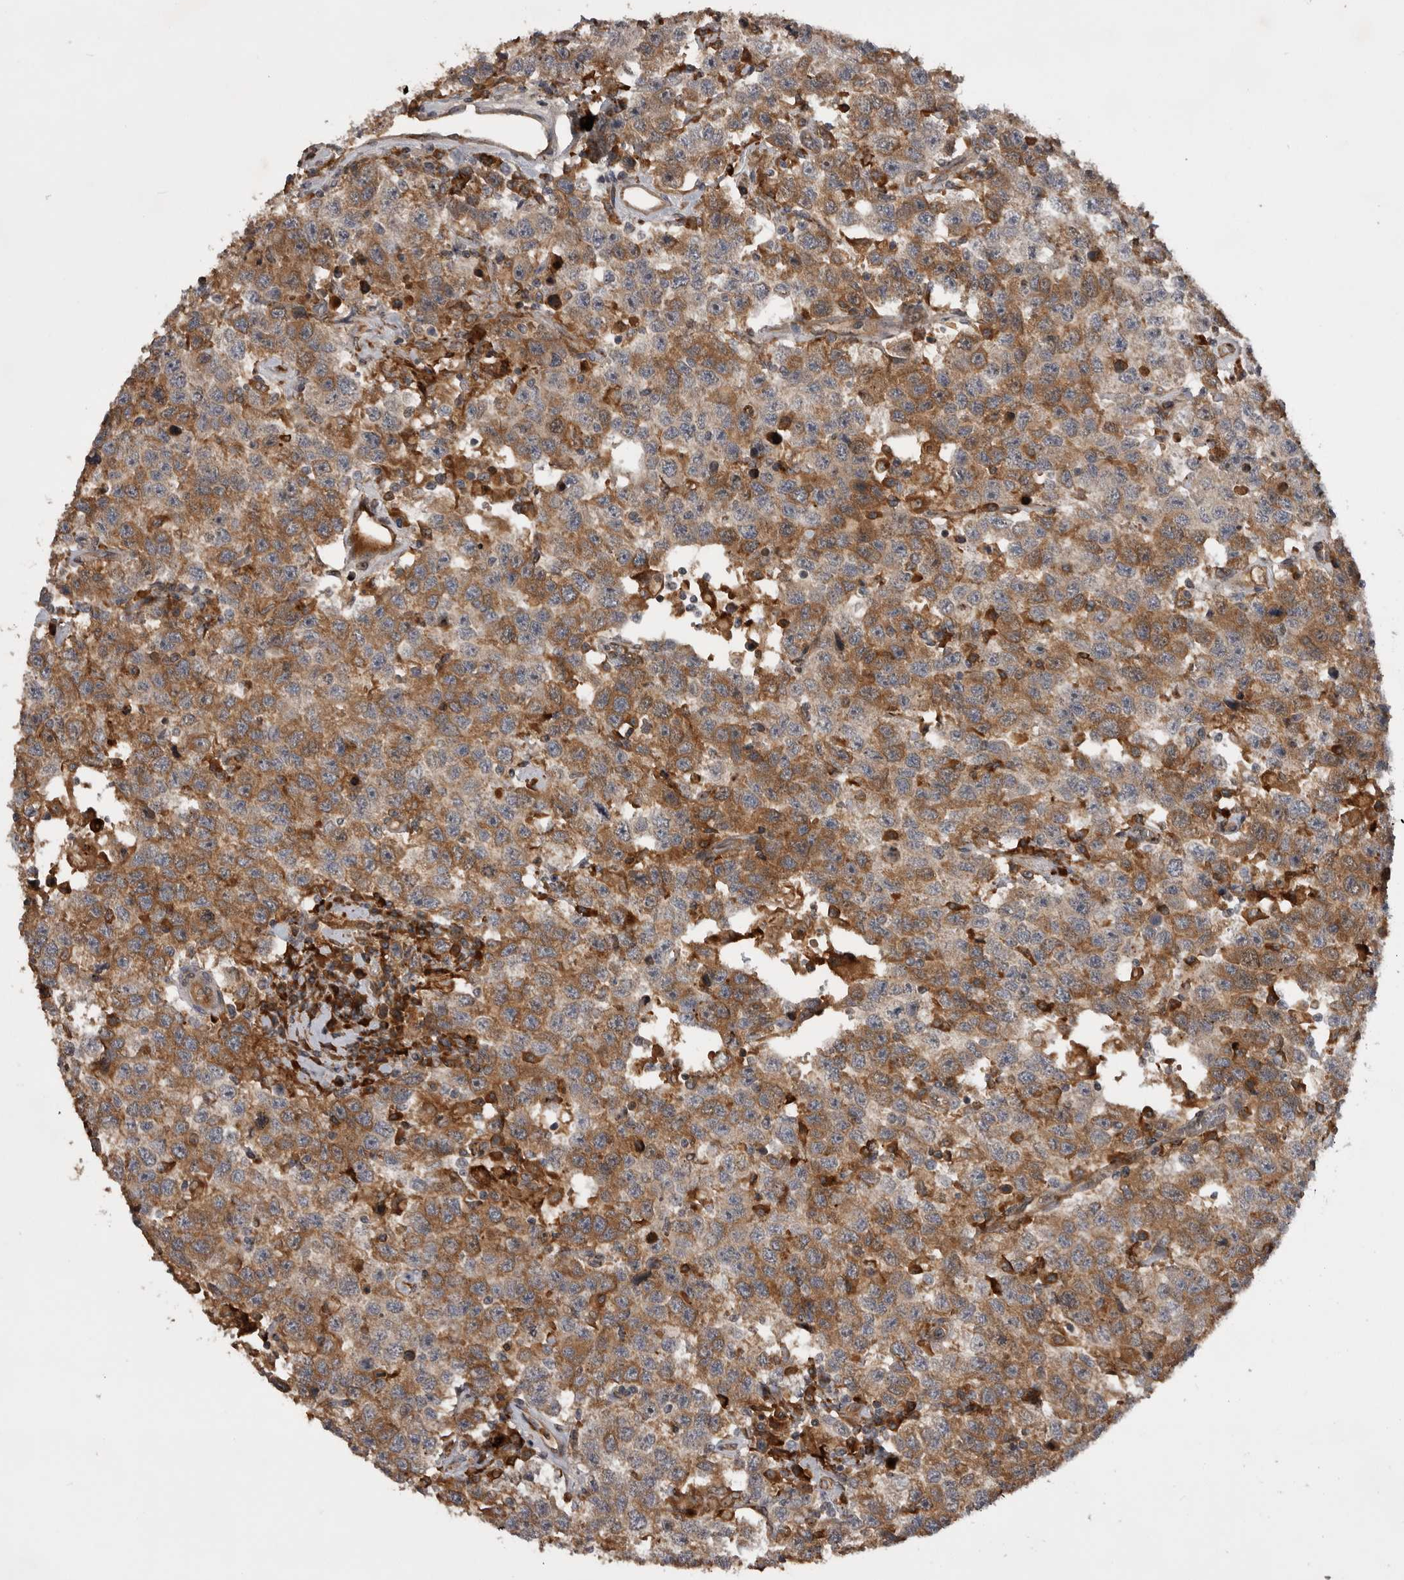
{"staining": {"intensity": "moderate", "quantity": "25%-75%", "location": "cytoplasmic/membranous"}, "tissue": "testis cancer", "cell_type": "Tumor cells", "image_type": "cancer", "snomed": [{"axis": "morphology", "description": "Seminoma, NOS"}, {"axis": "topography", "description": "Testis"}], "caption": "Brown immunohistochemical staining in human testis cancer demonstrates moderate cytoplasmic/membranous expression in about 25%-75% of tumor cells. (DAB (3,3'-diaminobenzidine) IHC with brightfield microscopy, high magnification).", "gene": "RAB3GAP2", "patient": {"sex": "male", "age": 41}}